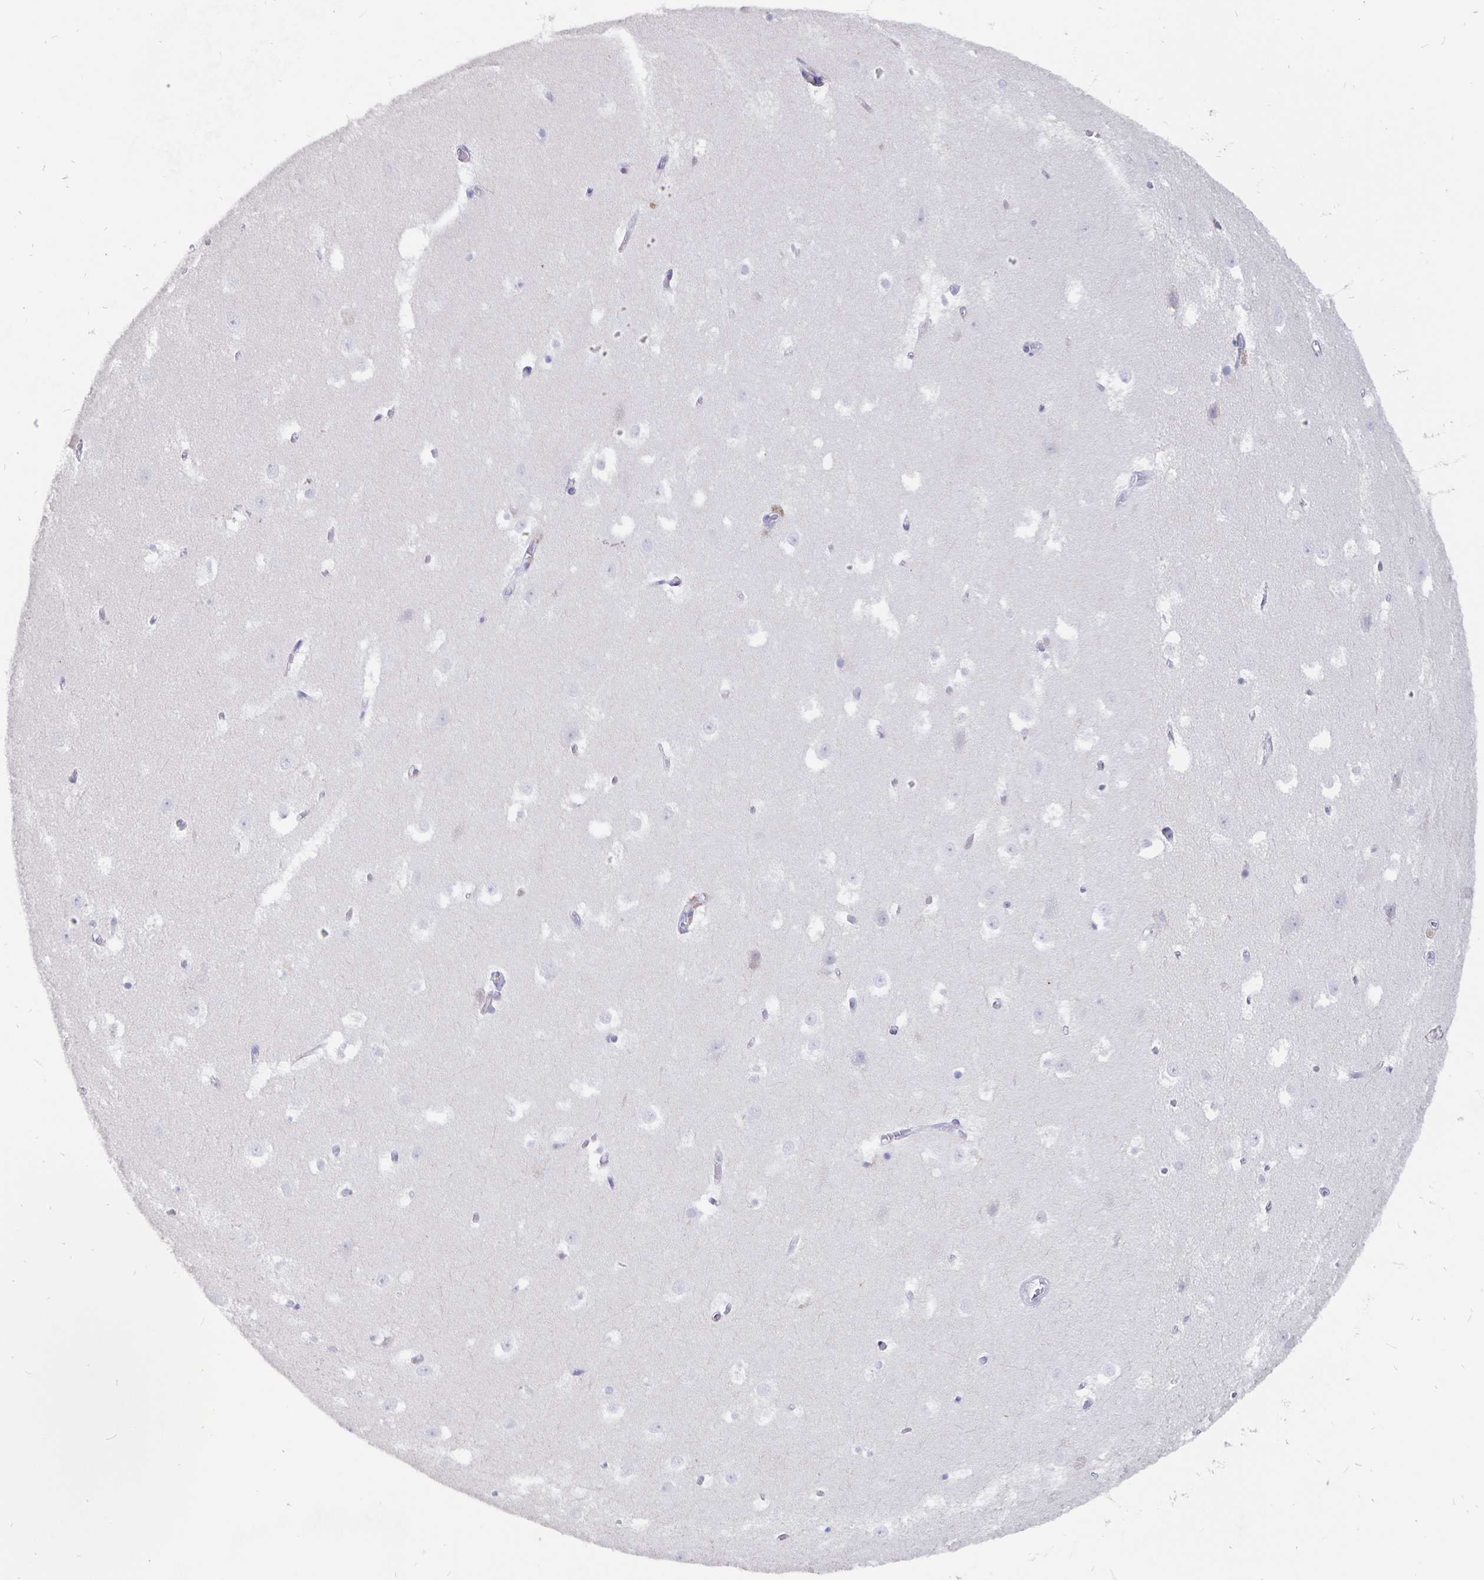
{"staining": {"intensity": "negative", "quantity": "none", "location": "none"}, "tissue": "hippocampus", "cell_type": "Glial cells", "image_type": "normal", "snomed": [{"axis": "morphology", "description": "Normal tissue, NOS"}, {"axis": "topography", "description": "Hippocampus"}], "caption": "Protein analysis of benign hippocampus demonstrates no significant staining in glial cells.", "gene": "SMOC1", "patient": {"sex": "female", "age": 52}}